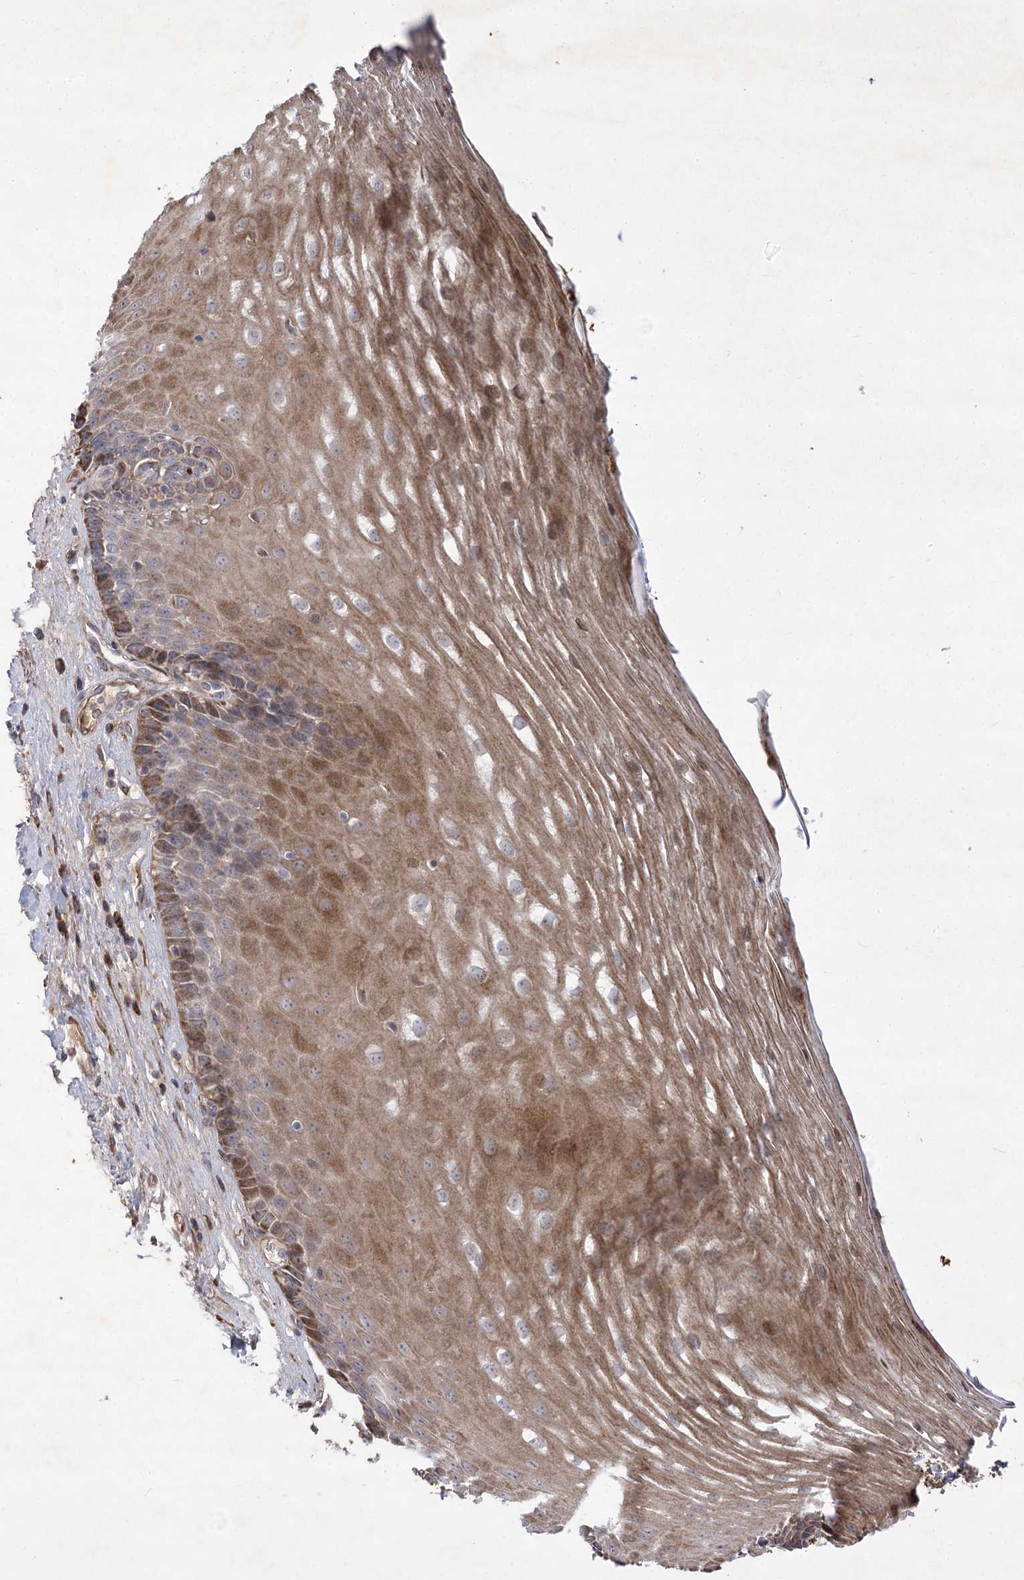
{"staining": {"intensity": "moderate", "quantity": "25%-75%", "location": "cytoplasmic/membranous"}, "tissue": "esophagus", "cell_type": "Squamous epithelial cells", "image_type": "normal", "snomed": [{"axis": "morphology", "description": "Normal tissue, NOS"}, {"axis": "topography", "description": "Esophagus"}], "caption": "Protein staining displays moderate cytoplasmic/membranous expression in approximately 25%-75% of squamous epithelial cells in unremarkable esophagus.", "gene": "RNF24", "patient": {"sex": "male", "age": 62}}